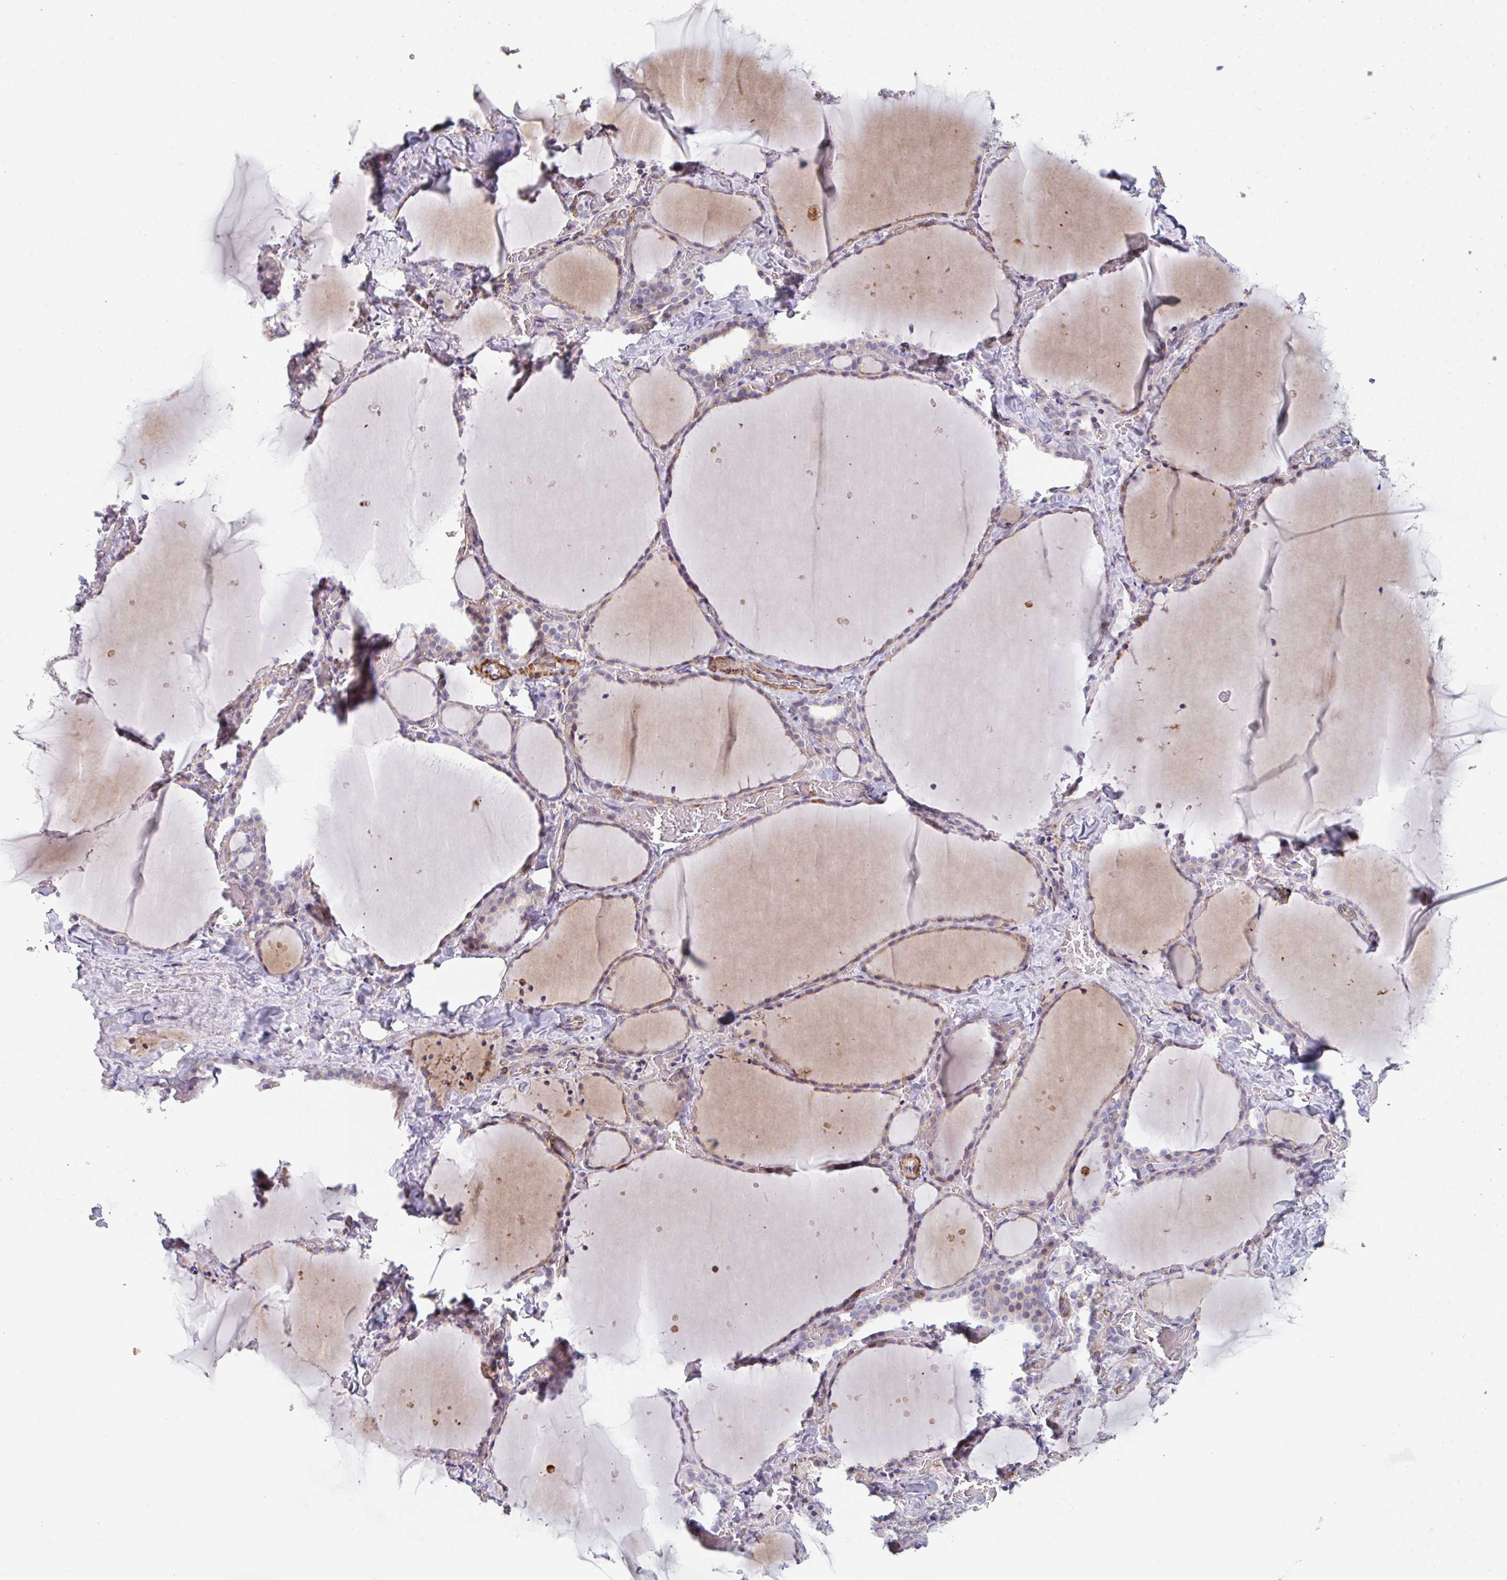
{"staining": {"intensity": "weak", "quantity": "25%-75%", "location": "cytoplasmic/membranous"}, "tissue": "thyroid gland", "cell_type": "Glandular cells", "image_type": "normal", "snomed": [{"axis": "morphology", "description": "Normal tissue, NOS"}, {"axis": "topography", "description": "Thyroid gland"}], "caption": "IHC photomicrograph of normal thyroid gland: human thyroid gland stained using immunohistochemistry (IHC) exhibits low levels of weak protein expression localized specifically in the cytoplasmic/membranous of glandular cells, appearing as a cytoplasmic/membranous brown color.", "gene": "FZD2", "patient": {"sex": "female", "age": 36}}